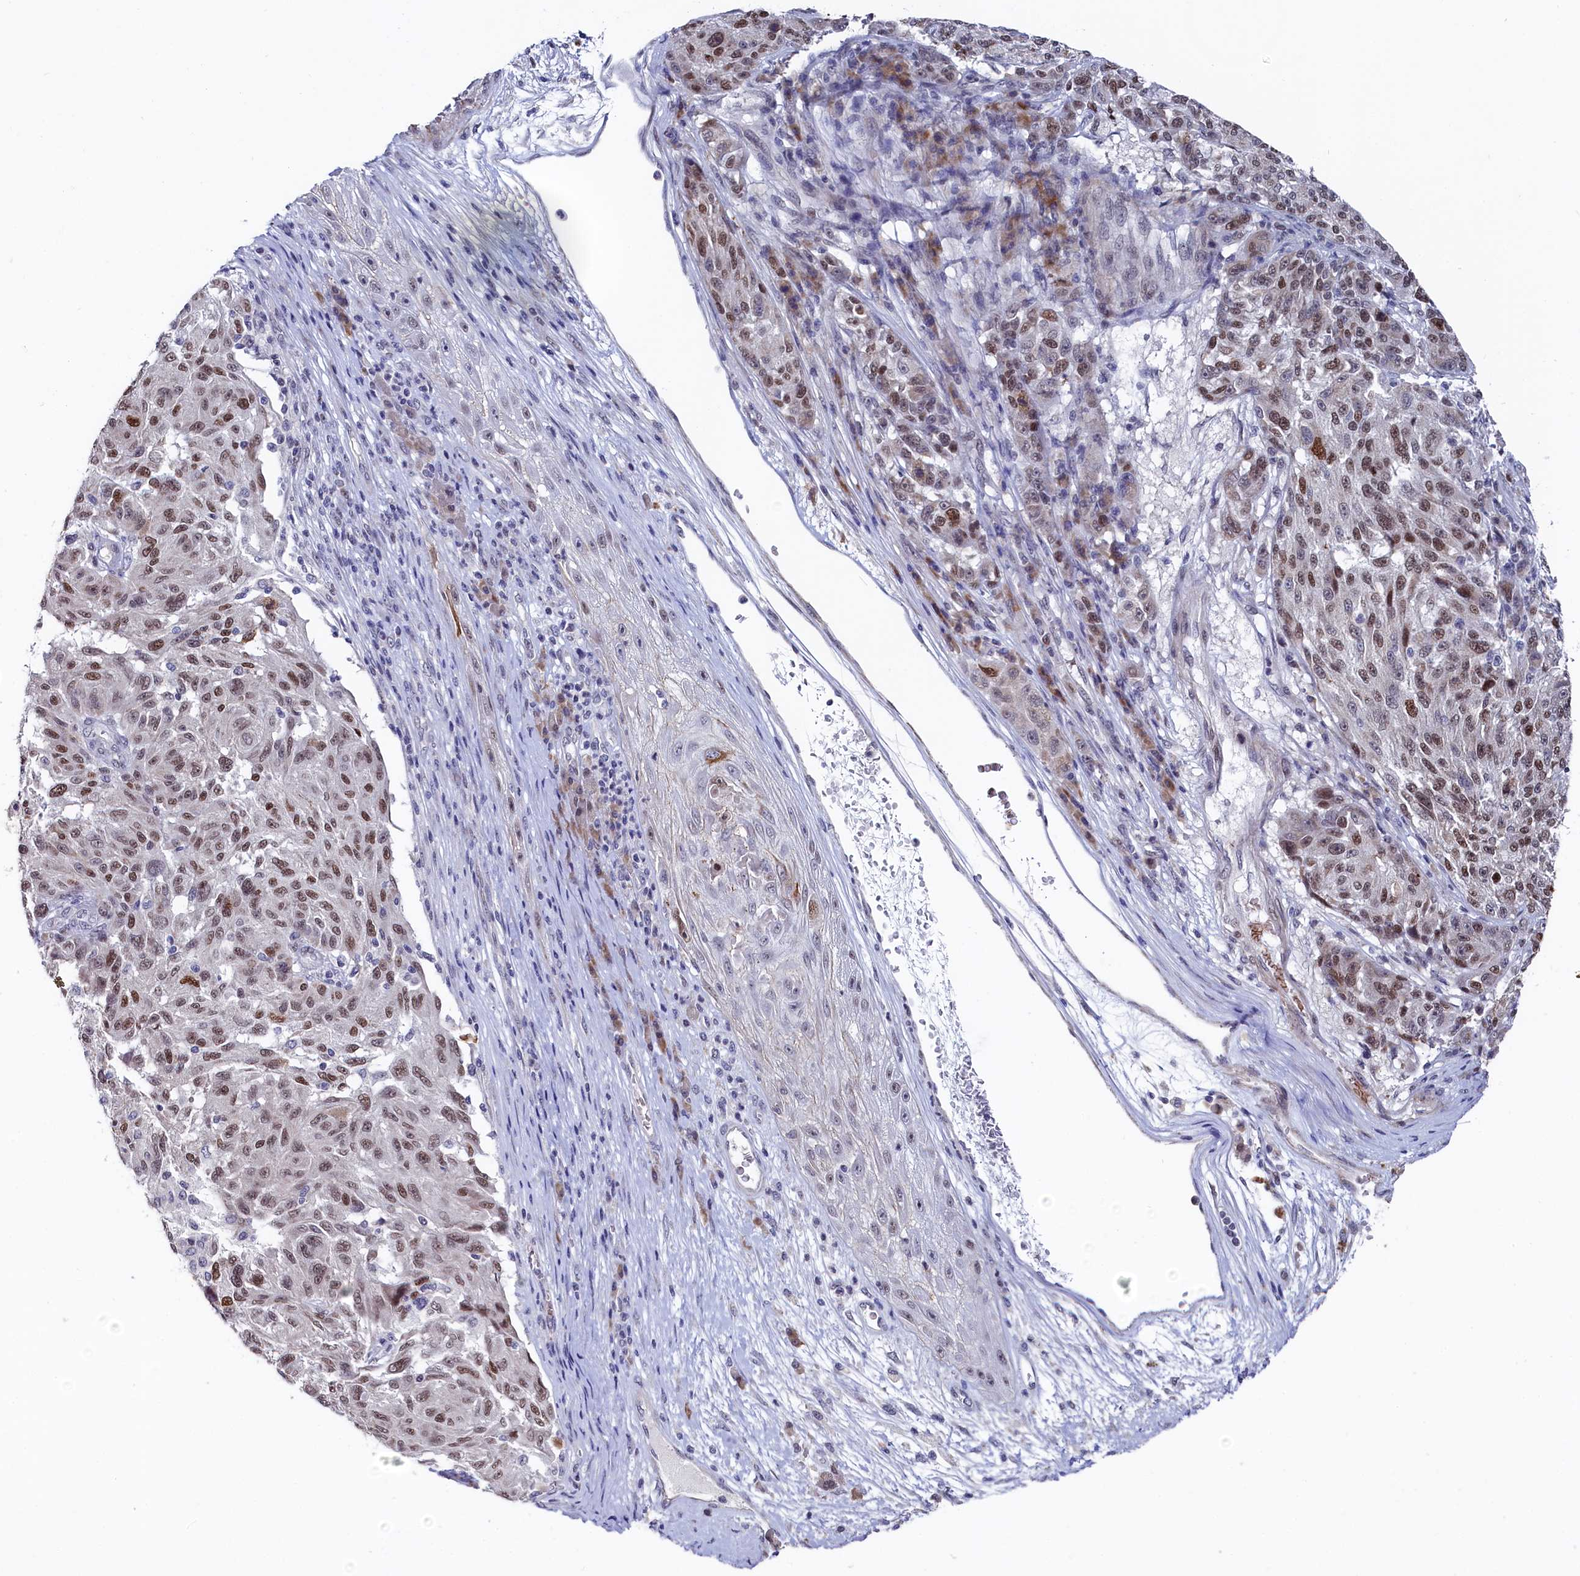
{"staining": {"intensity": "moderate", "quantity": ">75%", "location": "nuclear"}, "tissue": "melanoma", "cell_type": "Tumor cells", "image_type": "cancer", "snomed": [{"axis": "morphology", "description": "Malignant melanoma, NOS"}, {"axis": "topography", "description": "Skin"}], "caption": "The photomicrograph reveals staining of melanoma, revealing moderate nuclear protein expression (brown color) within tumor cells.", "gene": "TIGD4", "patient": {"sex": "male", "age": 53}}